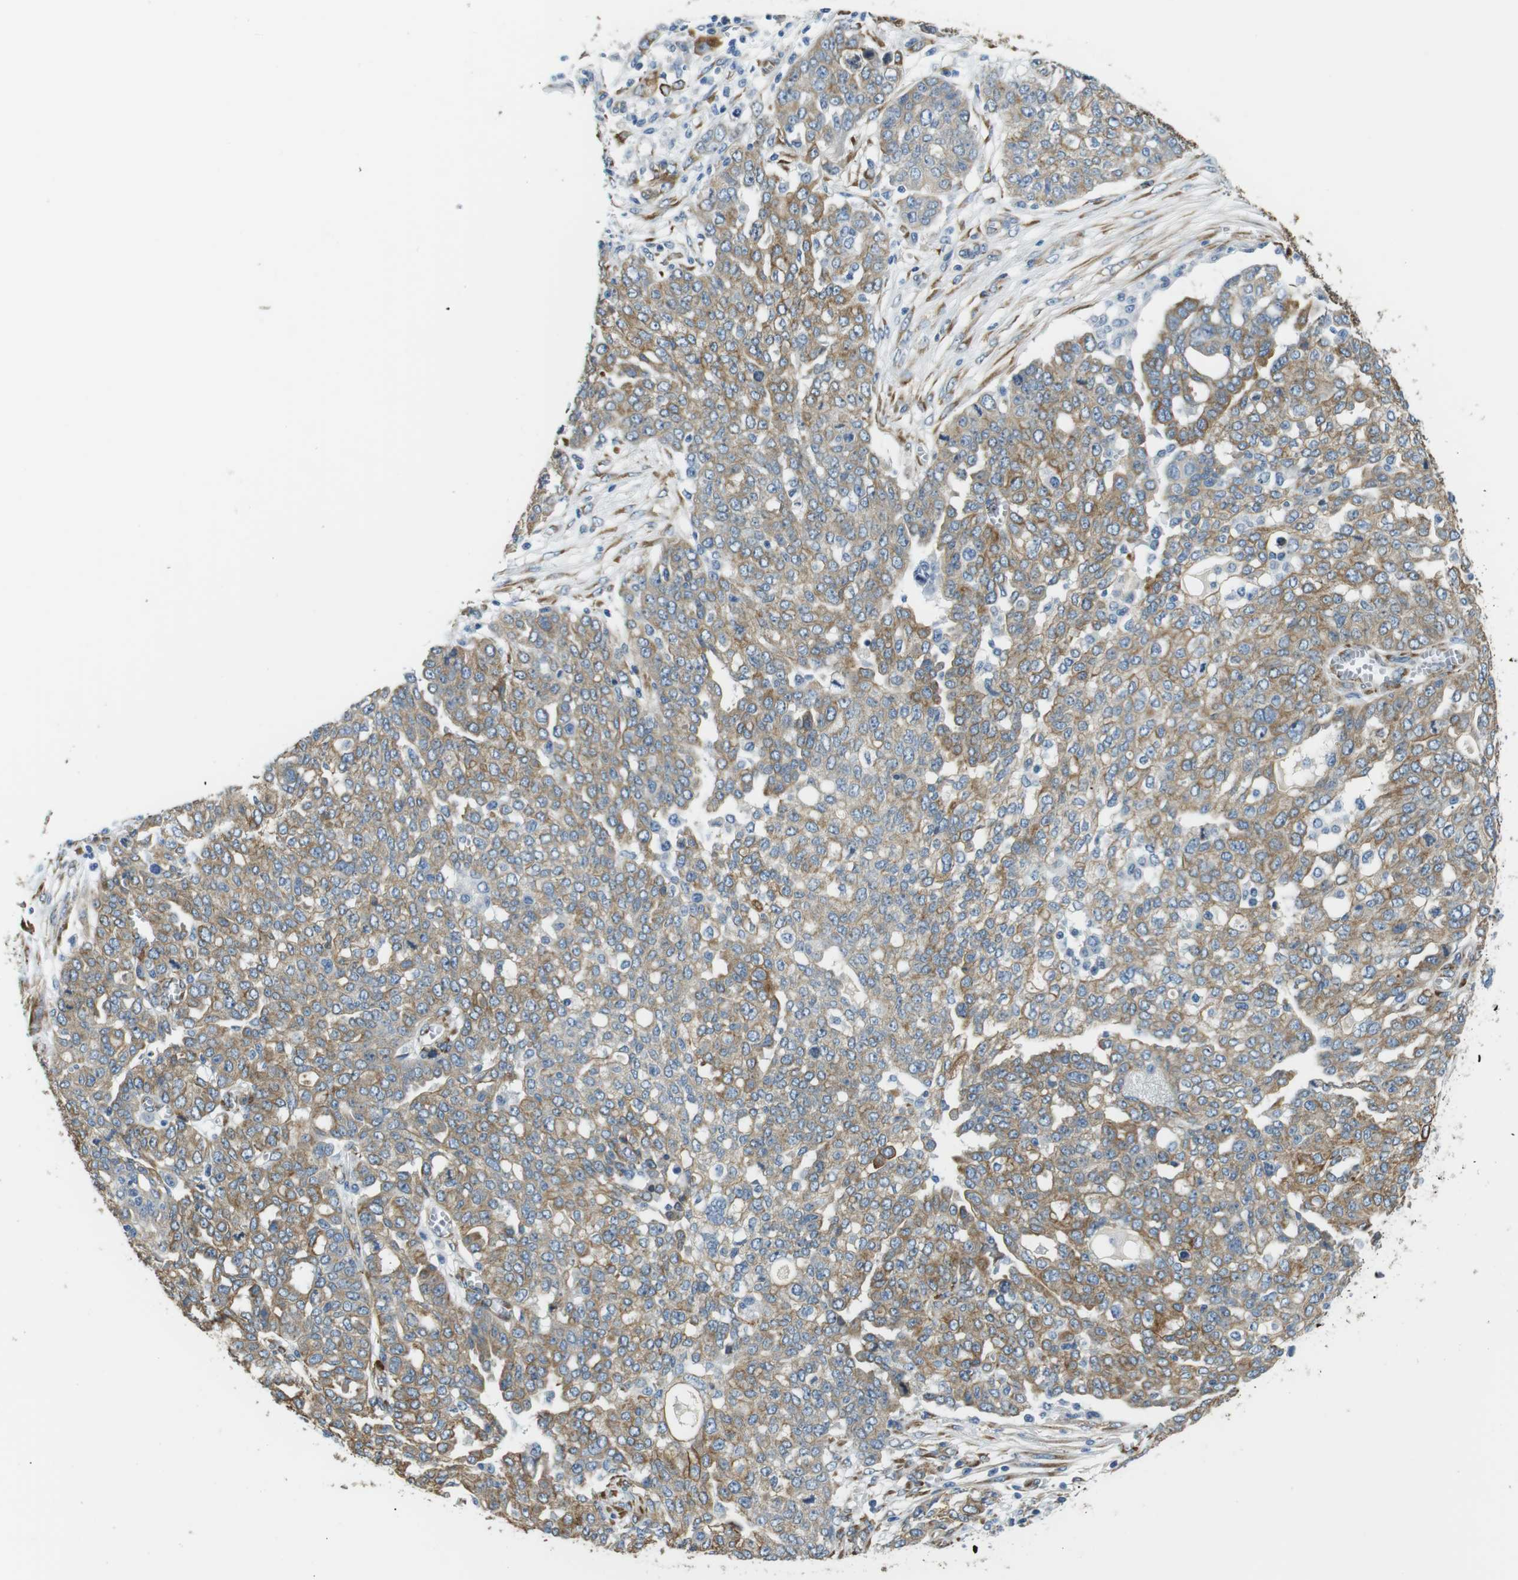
{"staining": {"intensity": "moderate", "quantity": ">75%", "location": "cytoplasmic/membranous"}, "tissue": "ovarian cancer", "cell_type": "Tumor cells", "image_type": "cancer", "snomed": [{"axis": "morphology", "description": "Cystadenocarcinoma, serous, NOS"}, {"axis": "topography", "description": "Soft tissue"}, {"axis": "topography", "description": "Ovary"}], "caption": "DAB (3,3'-diaminobenzidine) immunohistochemical staining of ovarian serous cystadenocarcinoma reveals moderate cytoplasmic/membranous protein staining in about >75% of tumor cells.", "gene": "UNC5CL", "patient": {"sex": "female", "age": 57}}